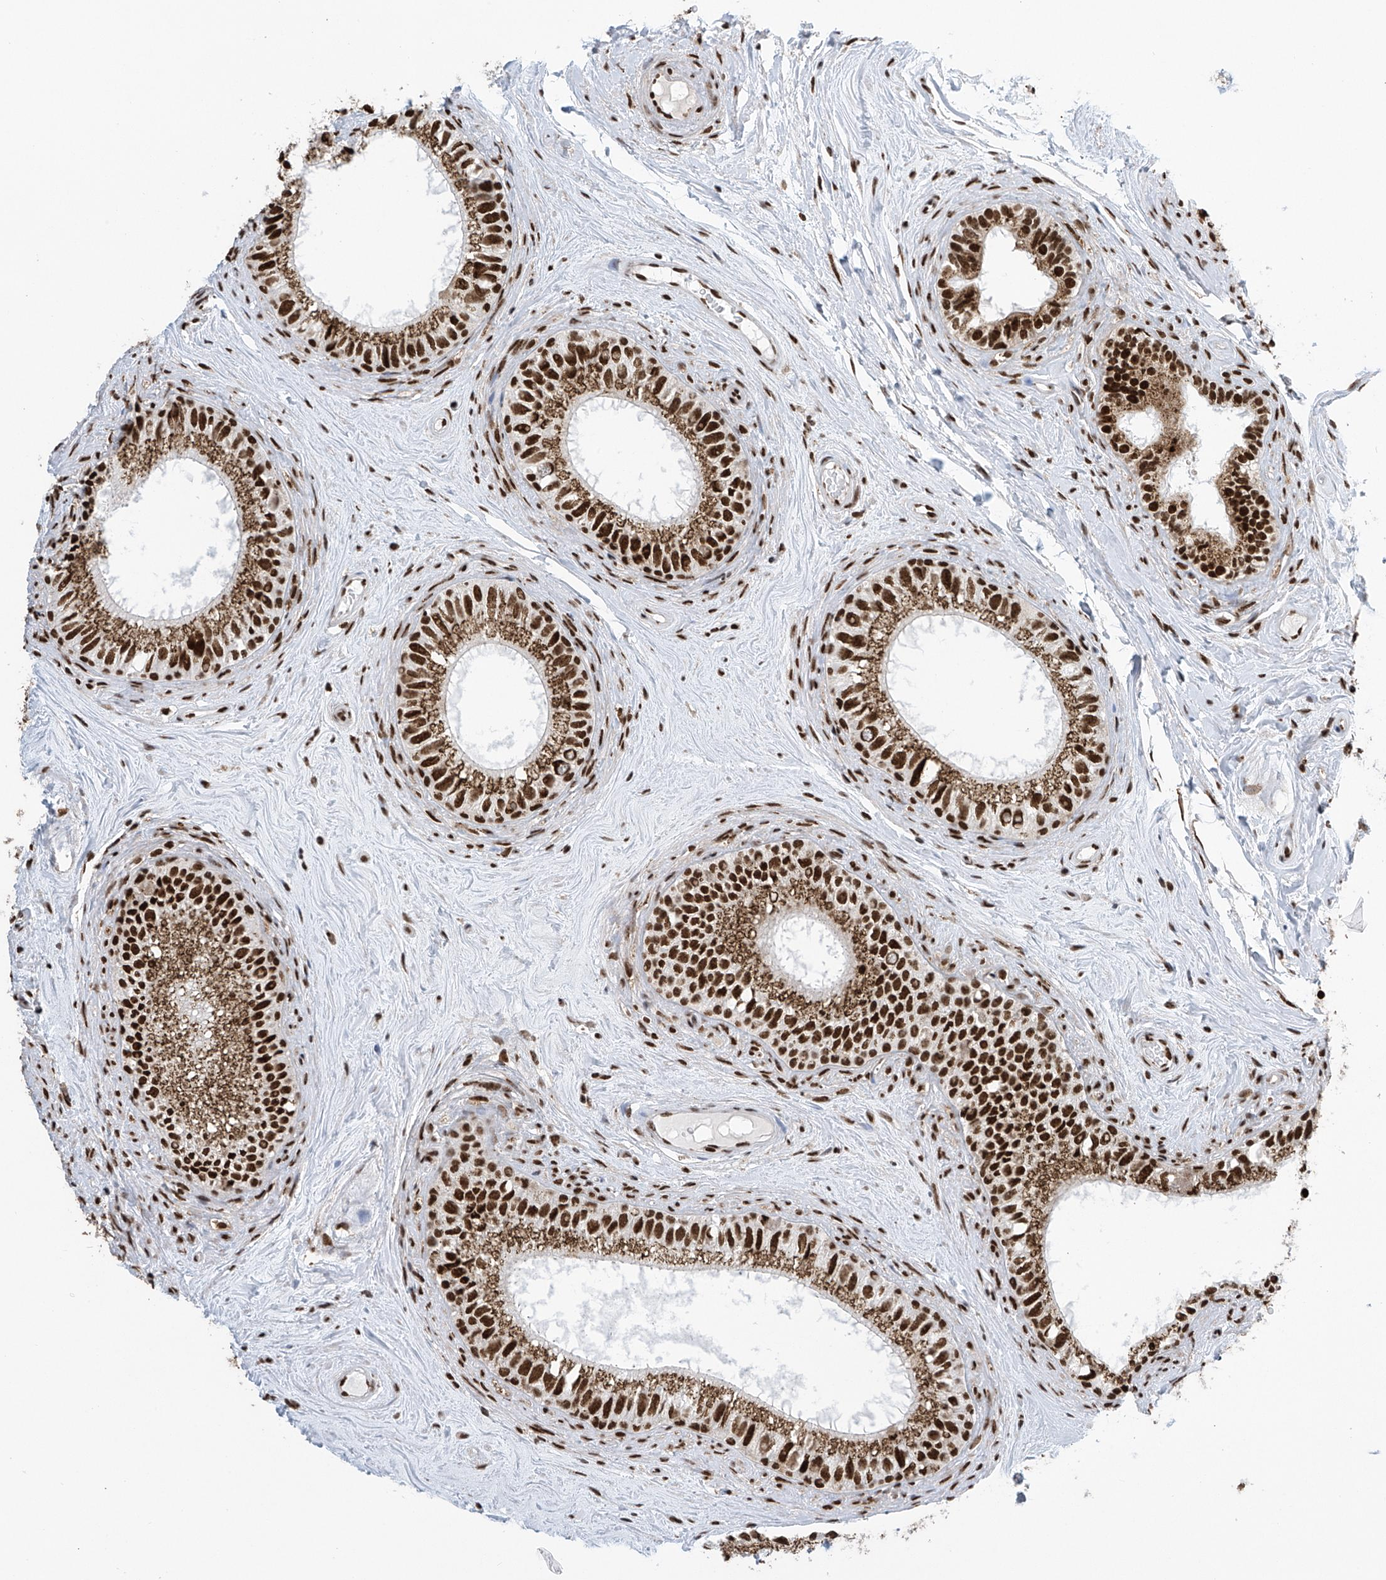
{"staining": {"intensity": "strong", "quantity": ">75%", "location": "cytoplasmic/membranous,nuclear"}, "tissue": "epididymis", "cell_type": "Glandular cells", "image_type": "normal", "snomed": [{"axis": "morphology", "description": "Normal tissue, NOS"}, {"axis": "topography", "description": "Epididymis"}], "caption": "Strong cytoplasmic/membranous,nuclear staining is seen in about >75% of glandular cells in normal epididymis. (IHC, brightfield microscopy, high magnification).", "gene": "APLF", "patient": {"sex": "male", "age": 71}}